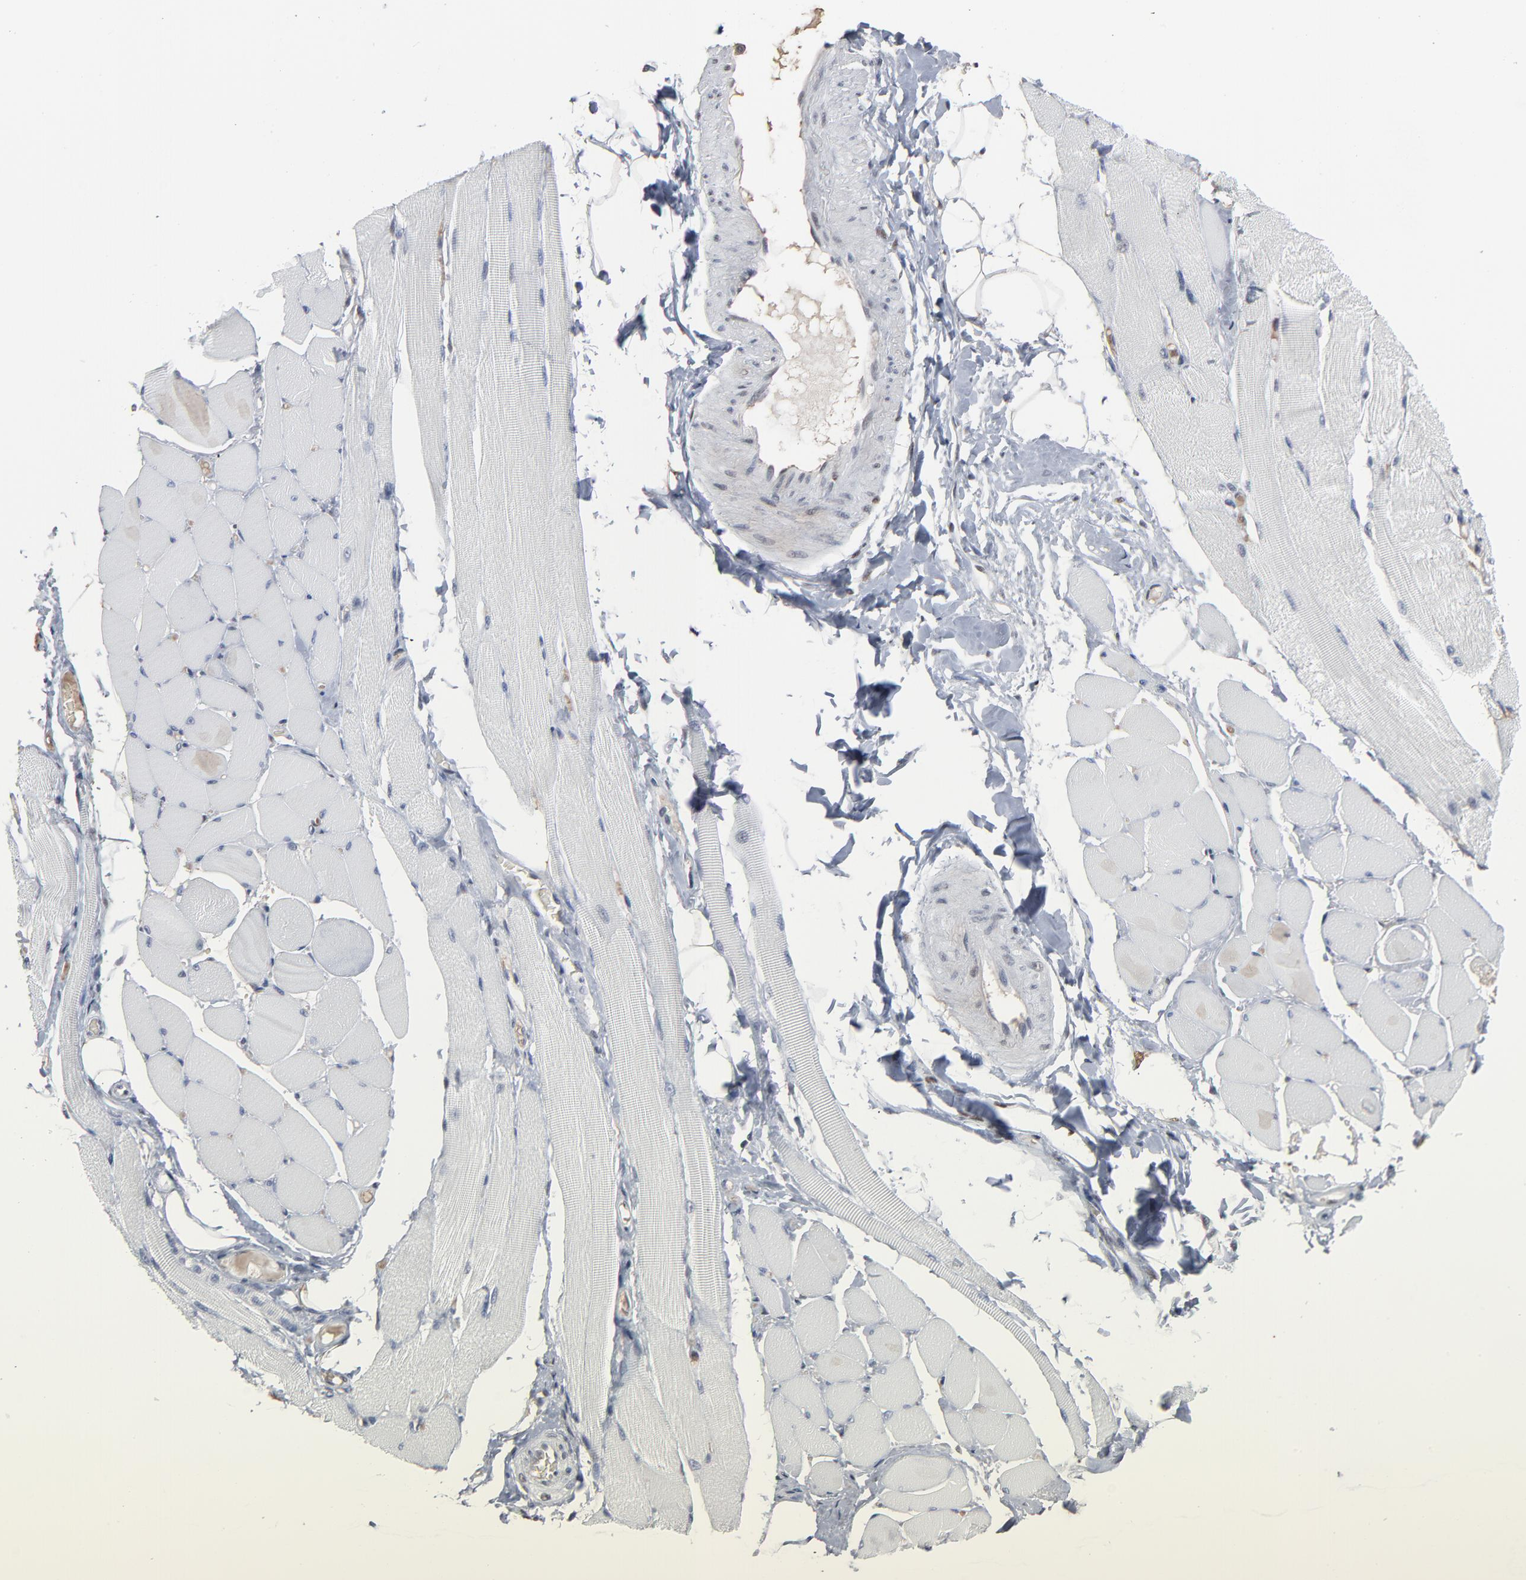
{"staining": {"intensity": "negative", "quantity": "none", "location": "none"}, "tissue": "skeletal muscle", "cell_type": "Myocytes", "image_type": "normal", "snomed": [{"axis": "morphology", "description": "Normal tissue, NOS"}, {"axis": "topography", "description": "Skeletal muscle"}, {"axis": "topography", "description": "Peripheral nerve tissue"}], "caption": "DAB immunohistochemical staining of benign human skeletal muscle reveals no significant positivity in myocytes.", "gene": "ATF7", "patient": {"sex": "female", "age": 84}}